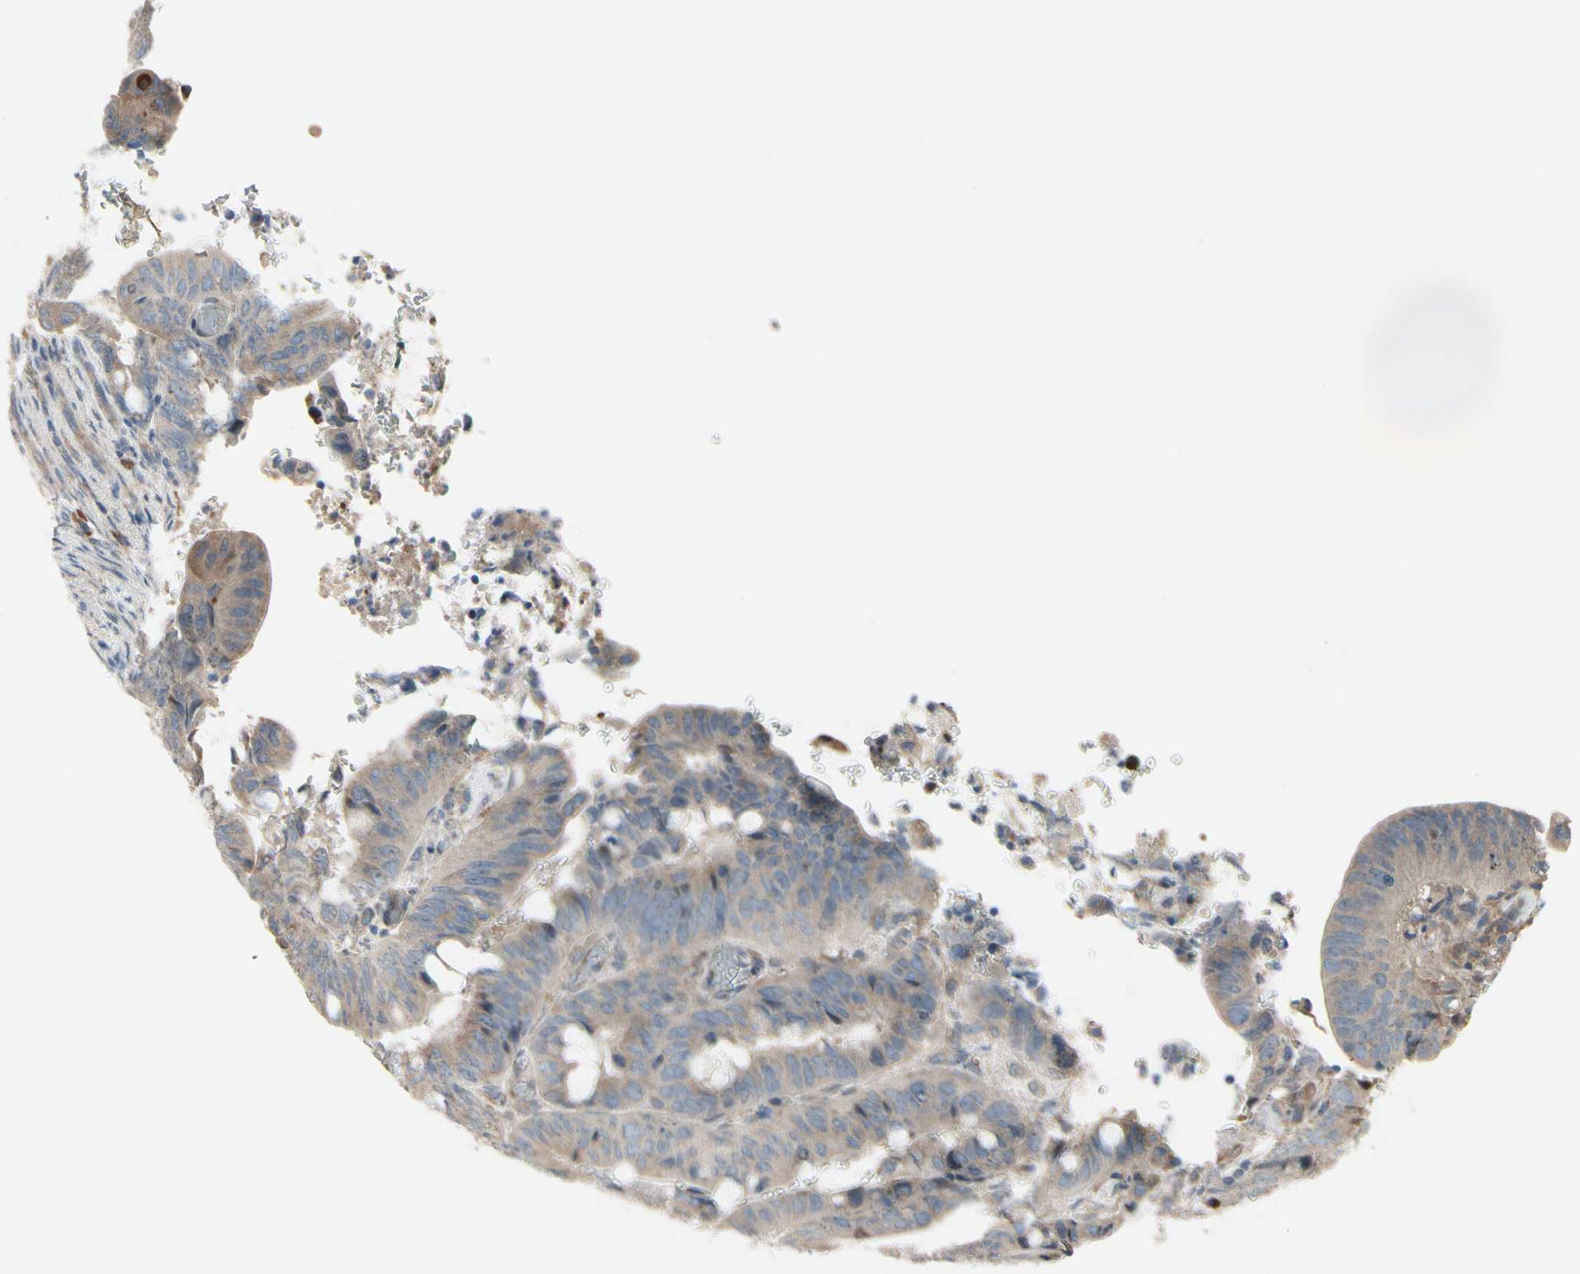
{"staining": {"intensity": "weak", "quantity": "25%-75%", "location": "cytoplasmic/membranous"}, "tissue": "colorectal cancer", "cell_type": "Tumor cells", "image_type": "cancer", "snomed": [{"axis": "morphology", "description": "Normal tissue, NOS"}, {"axis": "morphology", "description": "Adenocarcinoma, NOS"}, {"axis": "topography", "description": "Rectum"}, {"axis": "topography", "description": "Peripheral nerve tissue"}], "caption": "Human colorectal cancer stained for a protein (brown) exhibits weak cytoplasmic/membranous positive positivity in about 25%-75% of tumor cells.", "gene": "SNX29", "patient": {"sex": "male", "age": 92}}